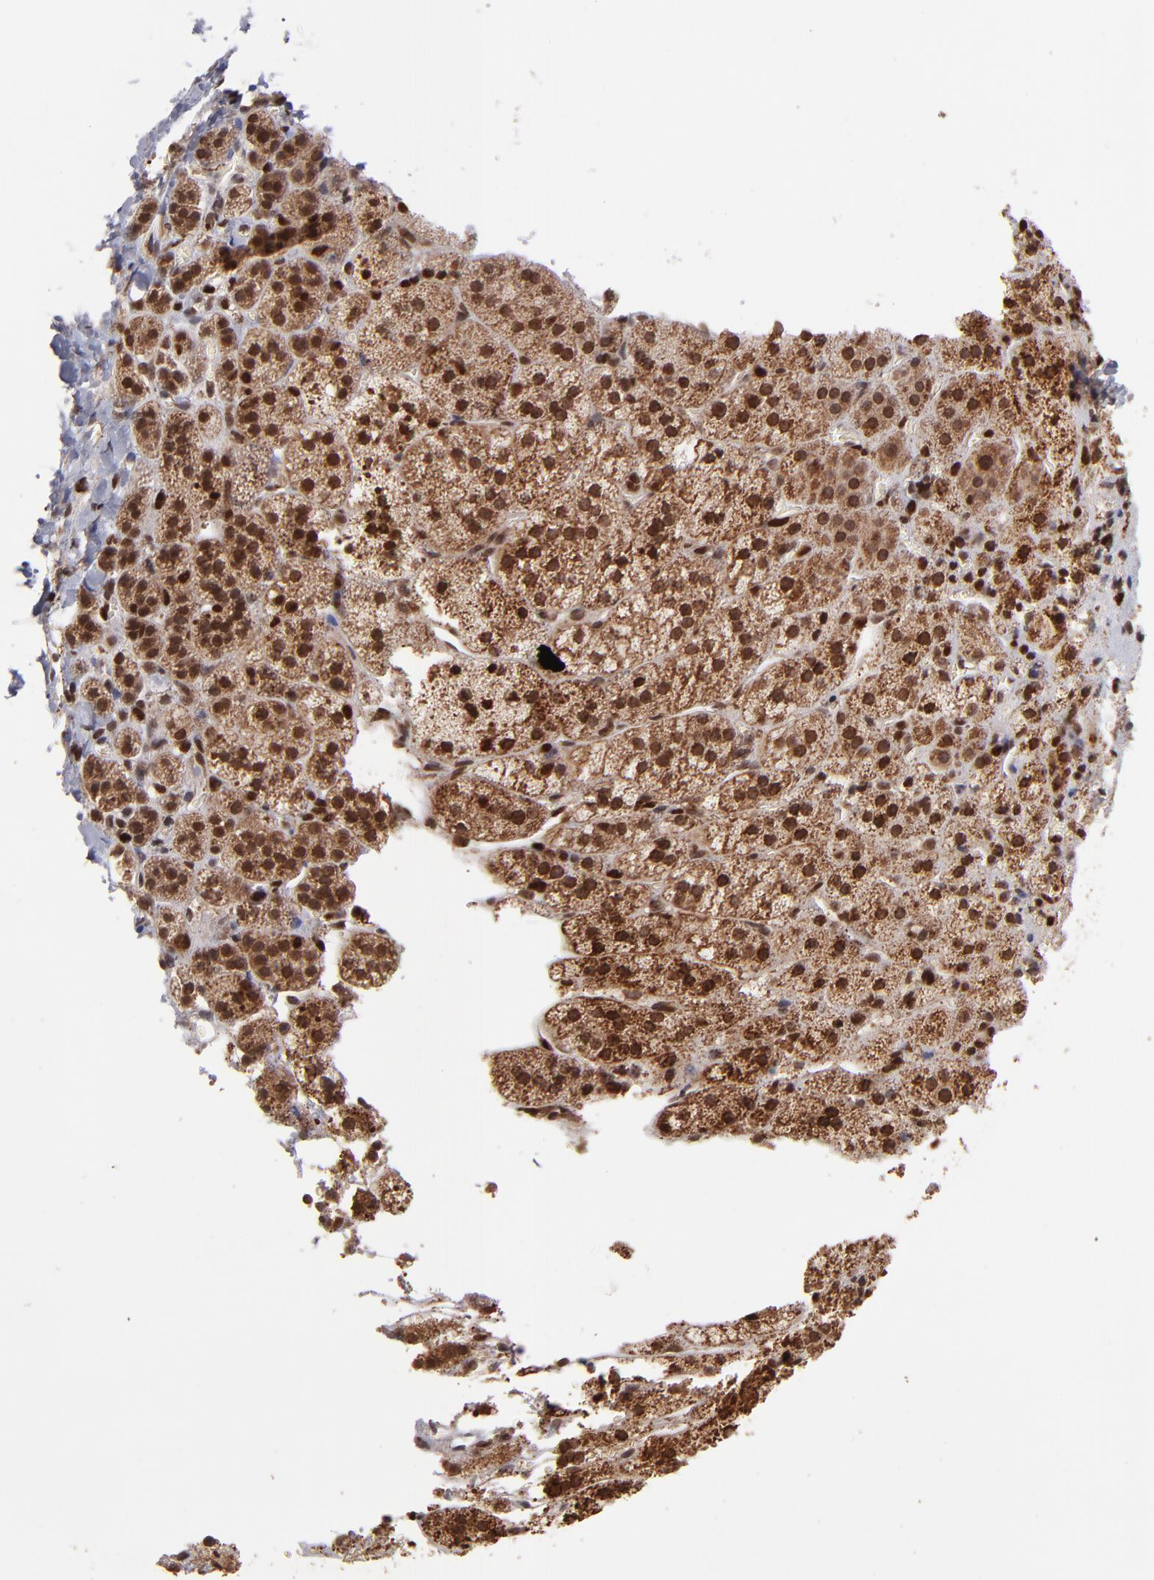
{"staining": {"intensity": "strong", "quantity": ">75%", "location": "cytoplasmic/membranous,nuclear"}, "tissue": "adrenal gland", "cell_type": "Glandular cells", "image_type": "normal", "snomed": [{"axis": "morphology", "description": "Normal tissue, NOS"}, {"axis": "topography", "description": "Adrenal gland"}], "caption": "Adrenal gland stained with immunohistochemistry demonstrates strong cytoplasmic/membranous,nuclear expression in approximately >75% of glandular cells. (IHC, brightfield microscopy, high magnification).", "gene": "TOP1MT", "patient": {"sex": "female", "age": 44}}